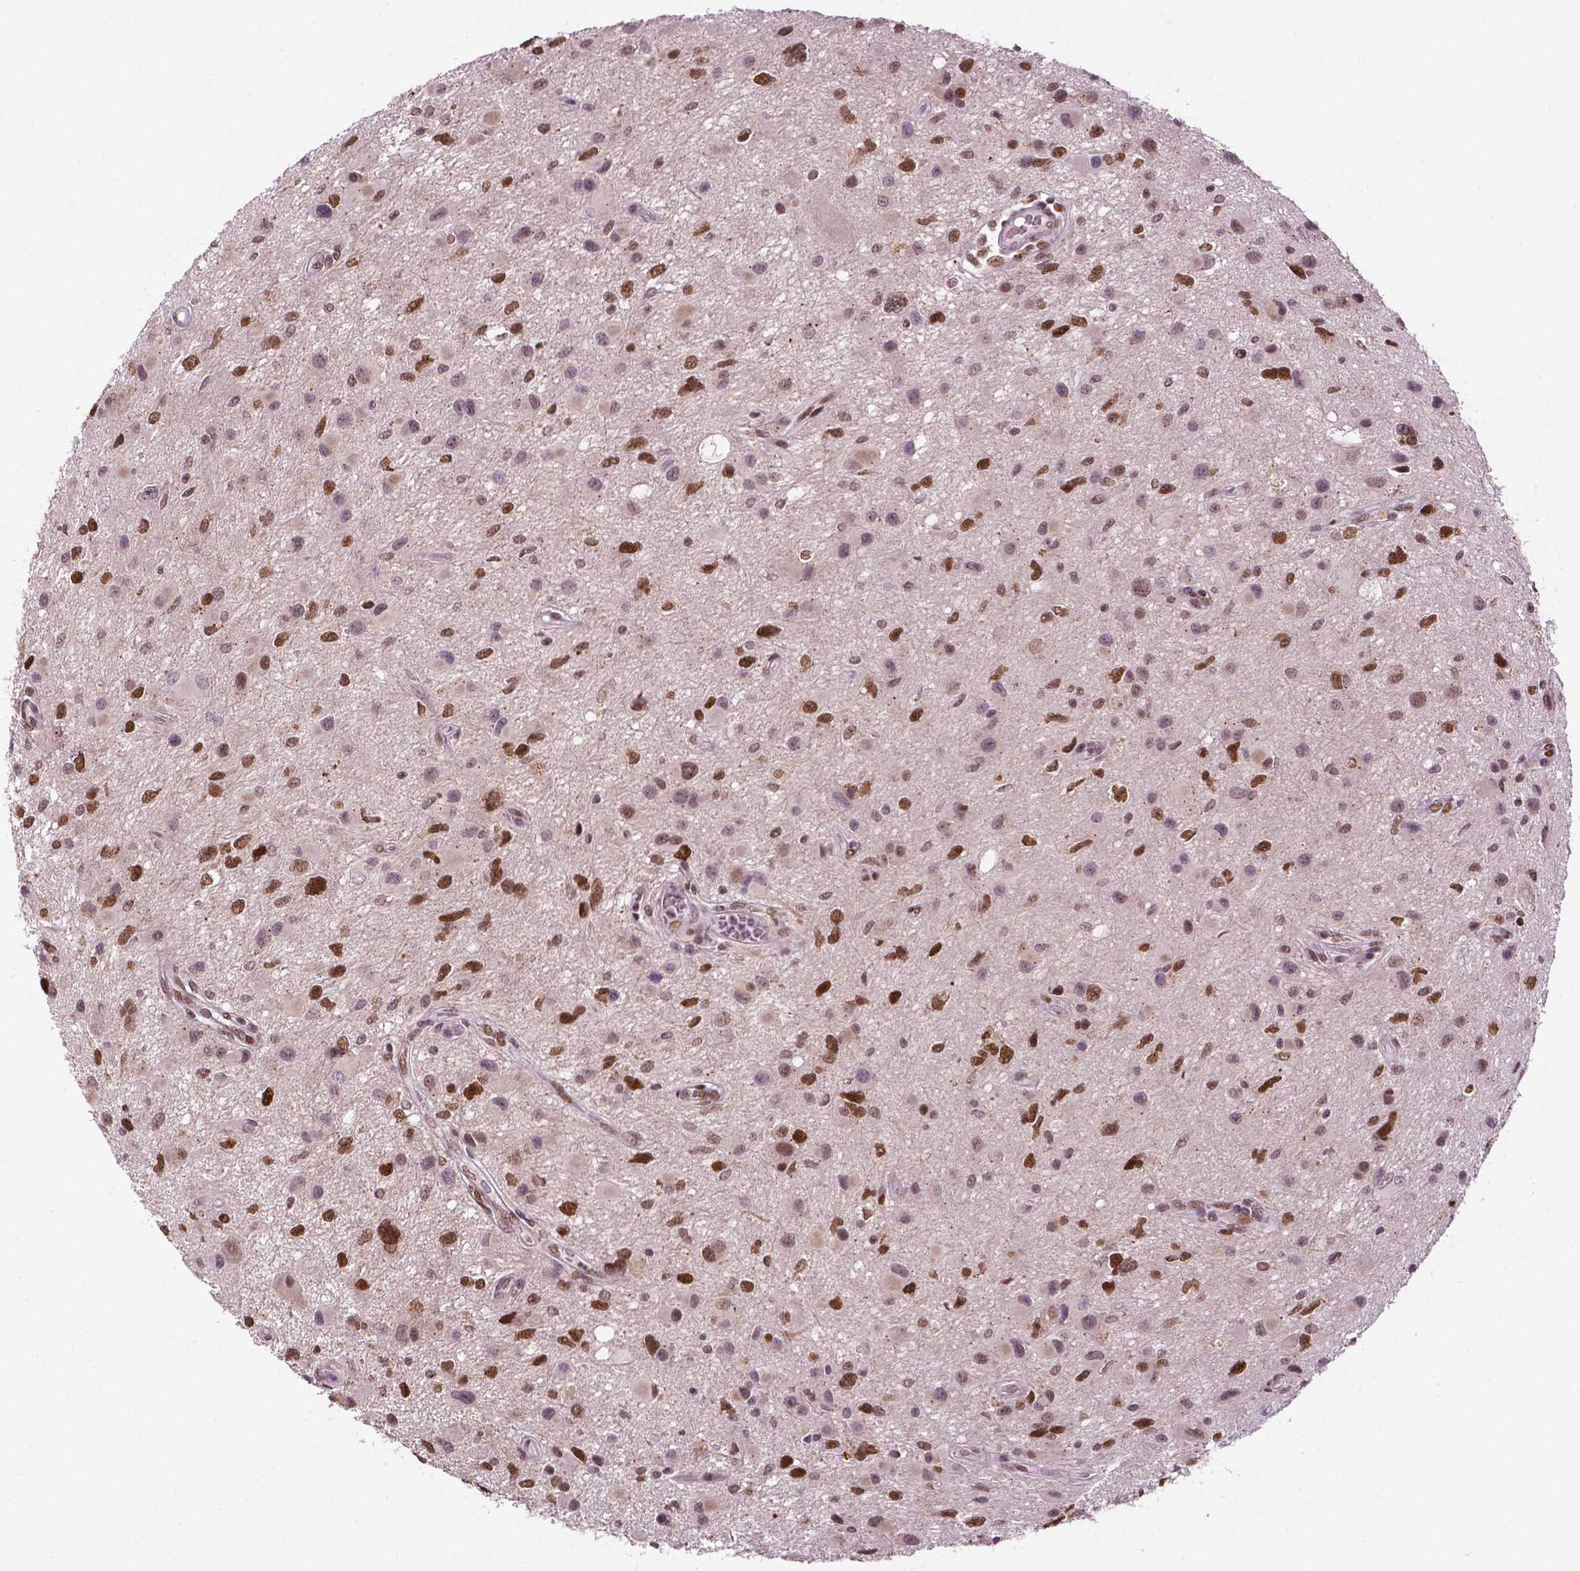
{"staining": {"intensity": "moderate", "quantity": ">75%", "location": "nuclear"}, "tissue": "glioma", "cell_type": "Tumor cells", "image_type": "cancer", "snomed": [{"axis": "morphology", "description": "Glioma, malignant, Low grade"}, {"axis": "topography", "description": "Brain"}], "caption": "Low-grade glioma (malignant) stained for a protein (brown) reveals moderate nuclear positive positivity in approximately >75% of tumor cells.", "gene": "ZNF41", "patient": {"sex": "female", "age": 32}}